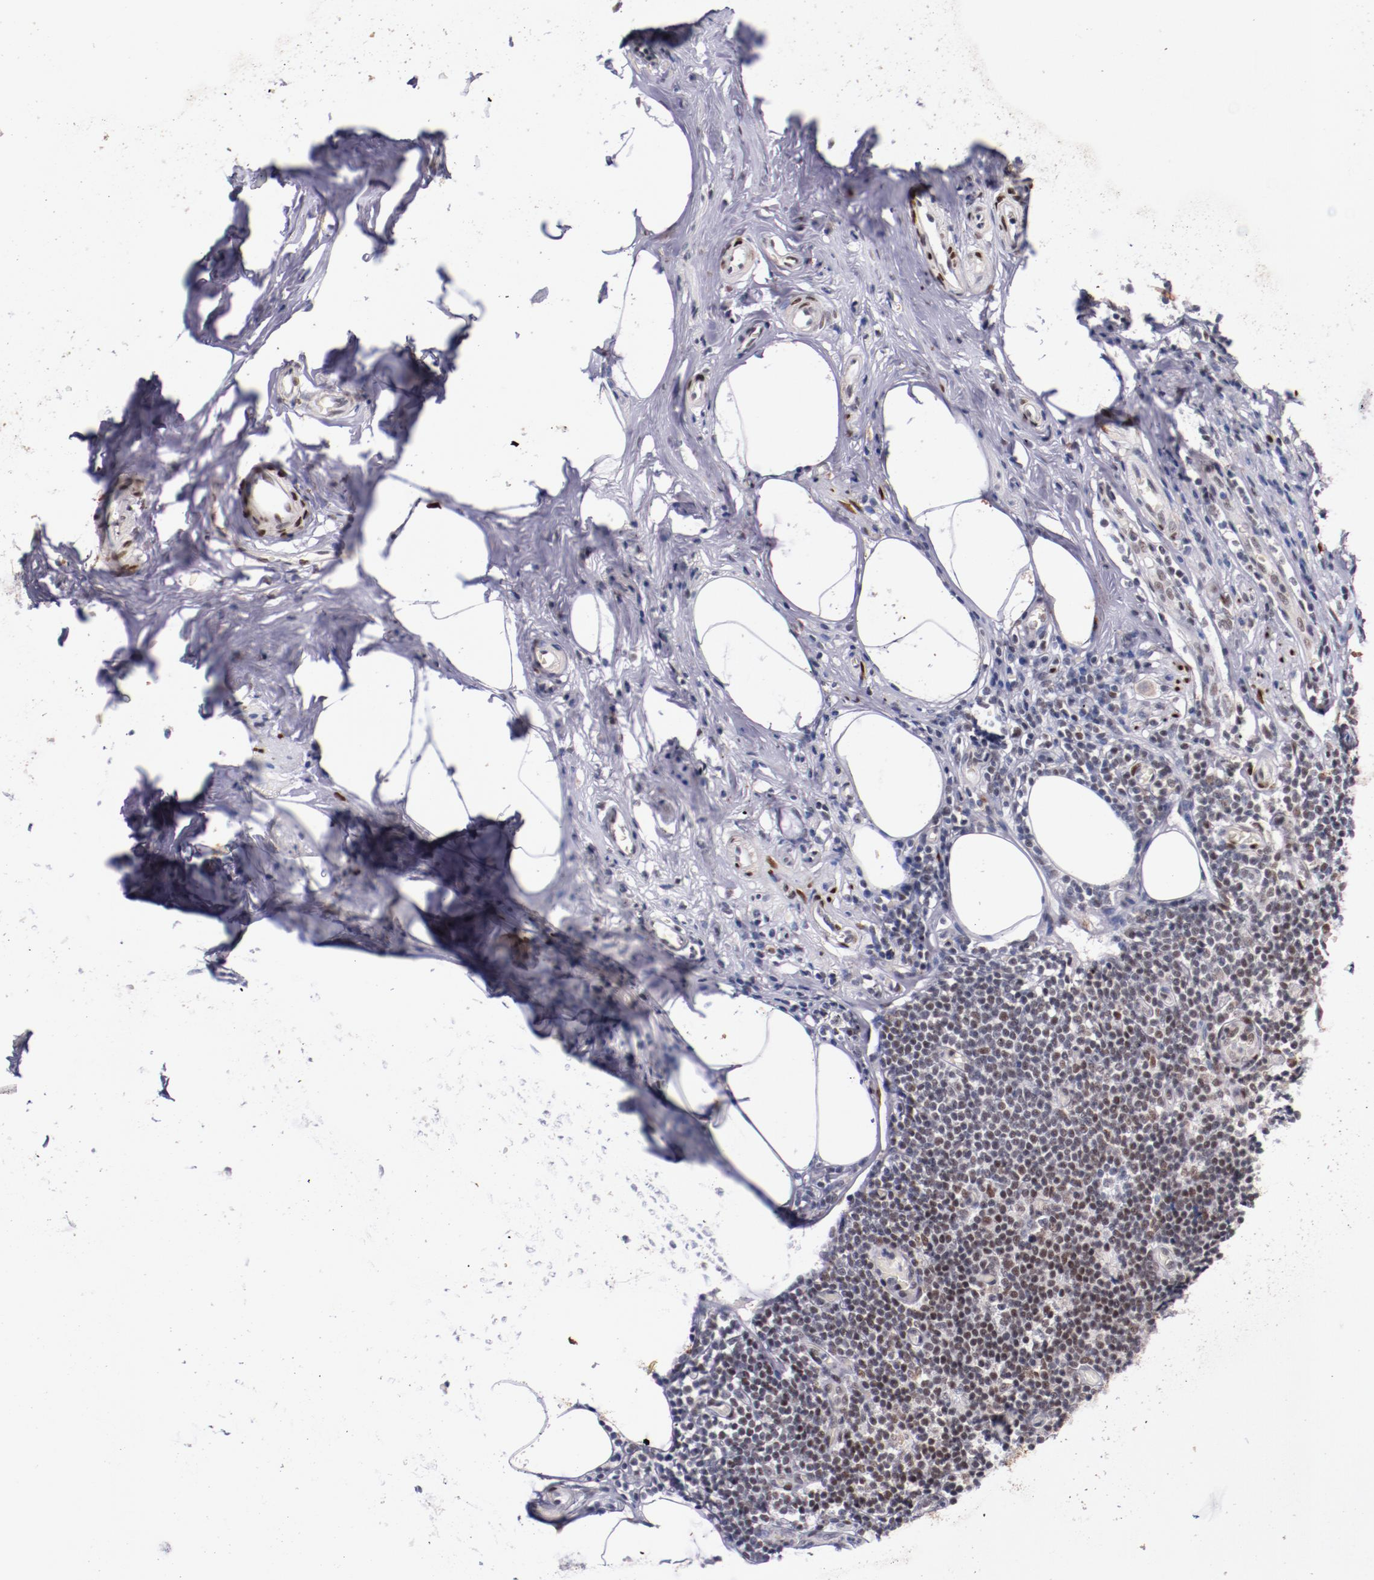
{"staining": {"intensity": "weak", "quantity": "<25%", "location": "cytoplasmic/membranous"}, "tissue": "appendix", "cell_type": "Glandular cells", "image_type": "normal", "snomed": [{"axis": "morphology", "description": "Normal tissue, NOS"}, {"axis": "topography", "description": "Appendix"}], "caption": "Image shows no protein expression in glandular cells of normal appendix. Nuclei are stained in blue.", "gene": "SRF", "patient": {"sex": "male", "age": 38}}